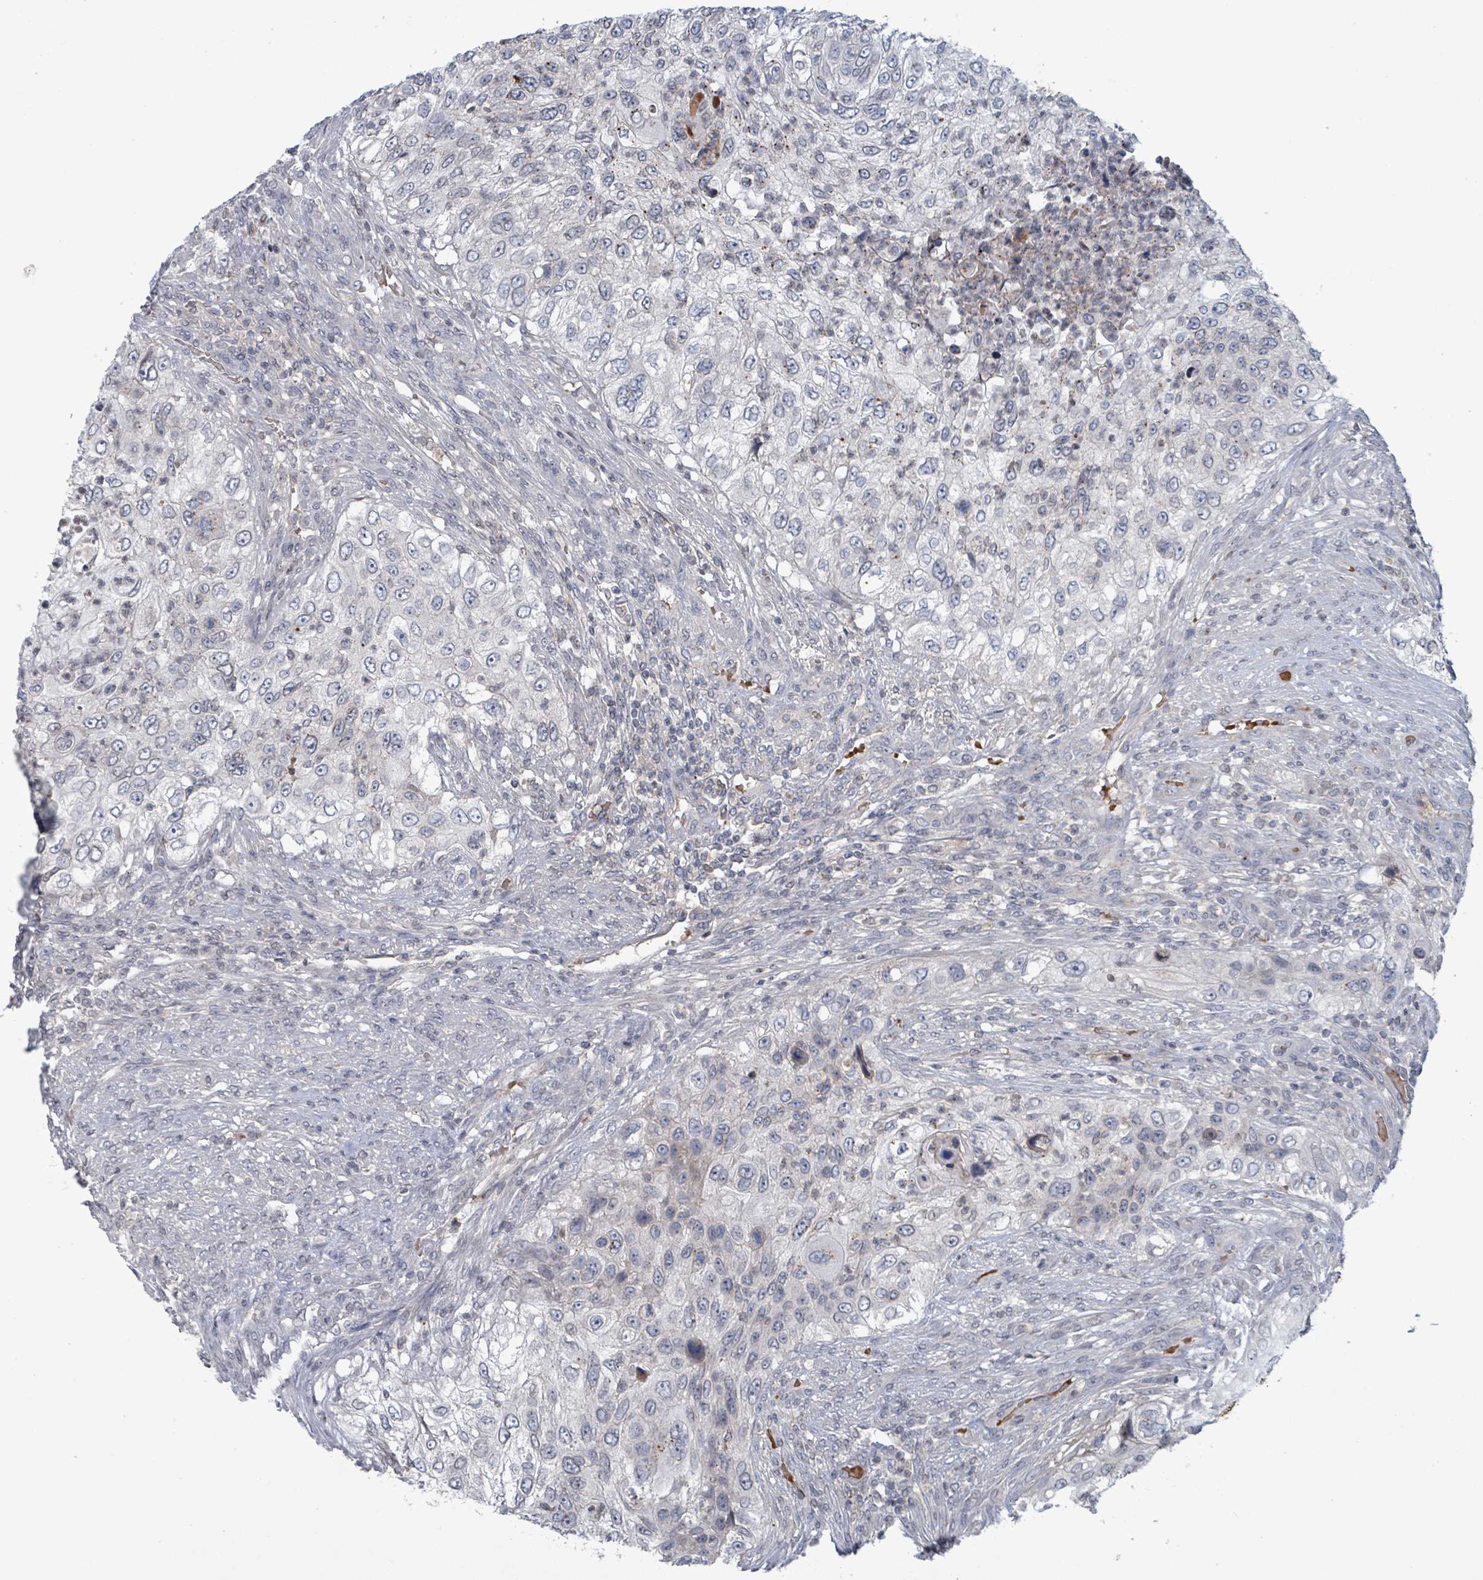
{"staining": {"intensity": "negative", "quantity": "none", "location": "none"}, "tissue": "urothelial cancer", "cell_type": "Tumor cells", "image_type": "cancer", "snomed": [{"axis": "morphology", "description": "Urothelial carcinoma, High grade"}, {"axis": "topography", "description": "Urinary bladder"}], "caption": "This is a micrograph of immunohistochemistry staining of urothelial carcinoma (high-grade), which shows no positivity in tumor cells.", "gene": "GRM8", "patient": {"sex": "female", "age": 60}}